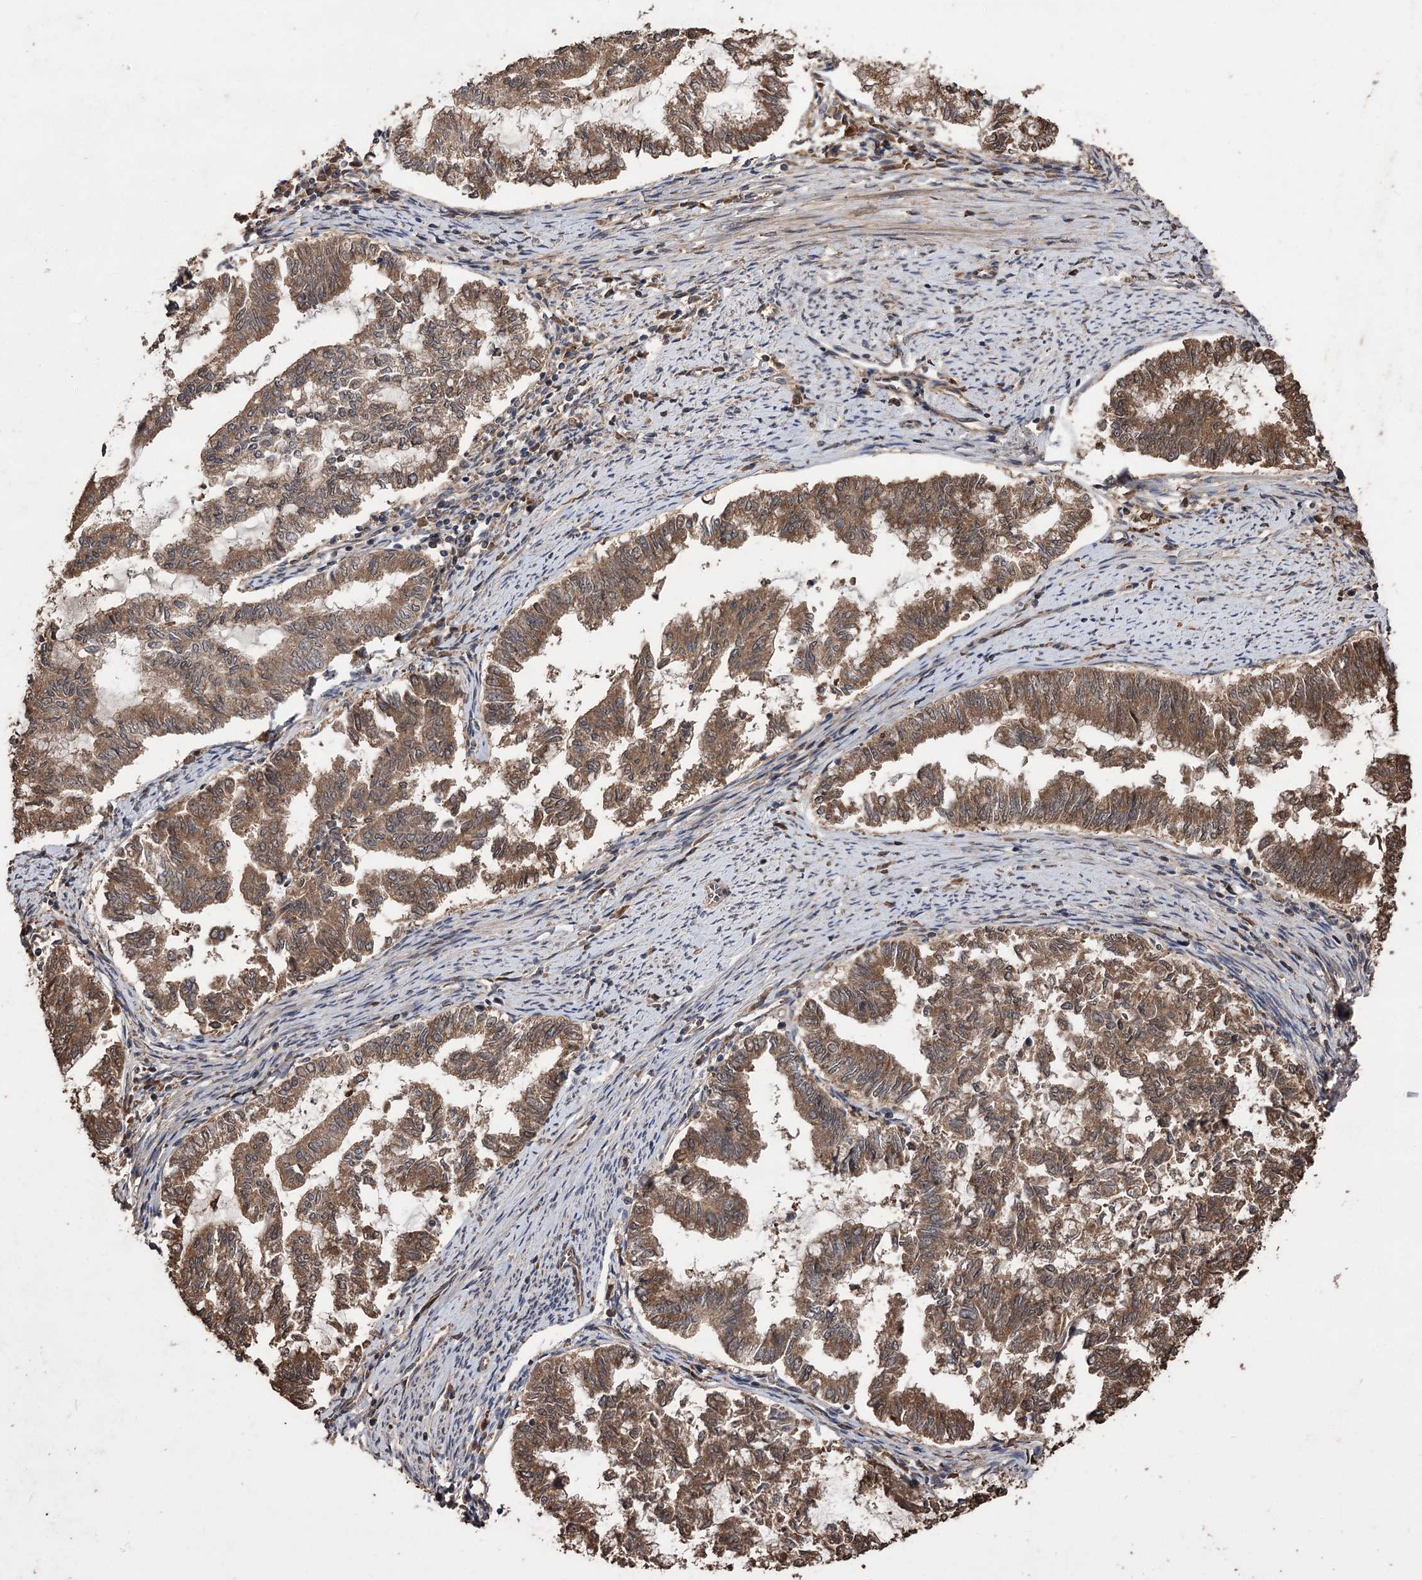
{"staining": {"intensity": "moderate", "quantity": ">75%", "location": "cytoplasmic/membranous"}, "tissue": "endometrial cancer", "cell_type": "Tumor cells", "image_type": "cancer", "snomed": [{"axis": "morphology", "description": "Adenocarcinoma, NOS"}, {"axis": "topography", "description": "Endometrium"}], "caption": "Tumor cells exhibit medium levels of moderate cytoplasmic/membranous positivity in approximately >75% of cells in endometrial cancer. Using DAB (3,3'-diaminobenzidine) (brown) and hematoxylin (blue) stains, captured at high magnification using brightfield microscopy.", "gene": "RASSF3", "patient": {"sex": "female", "age": 79}}